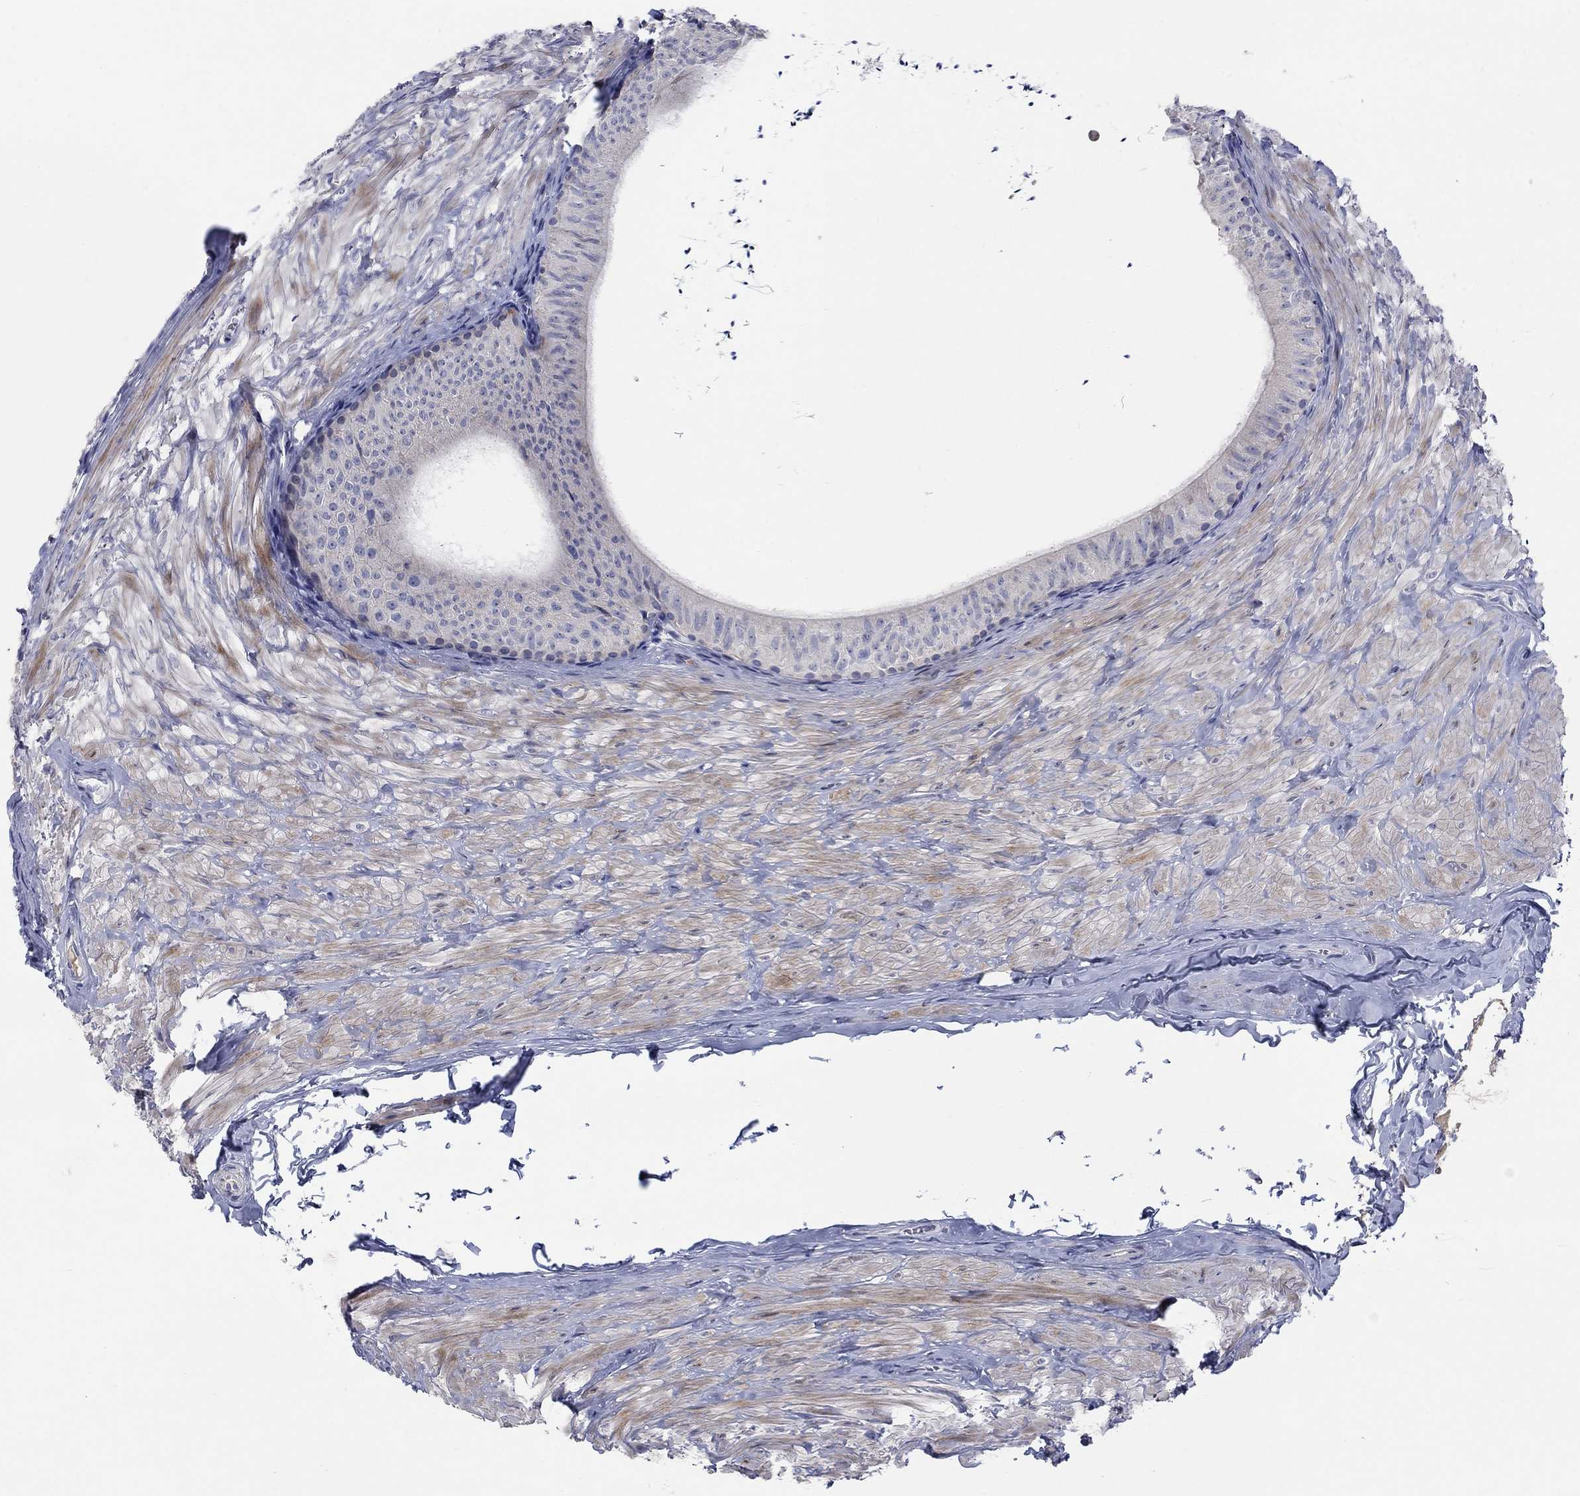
{"staining": {"intensity": "negative", "quantity": "none", "location": "none"}, "tissue": "epididymis", "cell_type": "Glandular cells", "image_type": "normal", "snomed": [{"axis": "morphology", "description": "Normal tissue, NOS"}, {"axis": "topography", "description": "Epididymis"}], "caption": "High magnification brightfield microscopy of normal epididymis stained with DAB (3,3'-diaminobenzidine) (brown) and counterstained with hematoxylin (blue): glandular cells show no significant staining.", "gene": "TMEM249", "patient": {"sex": "male", "age": 32}}